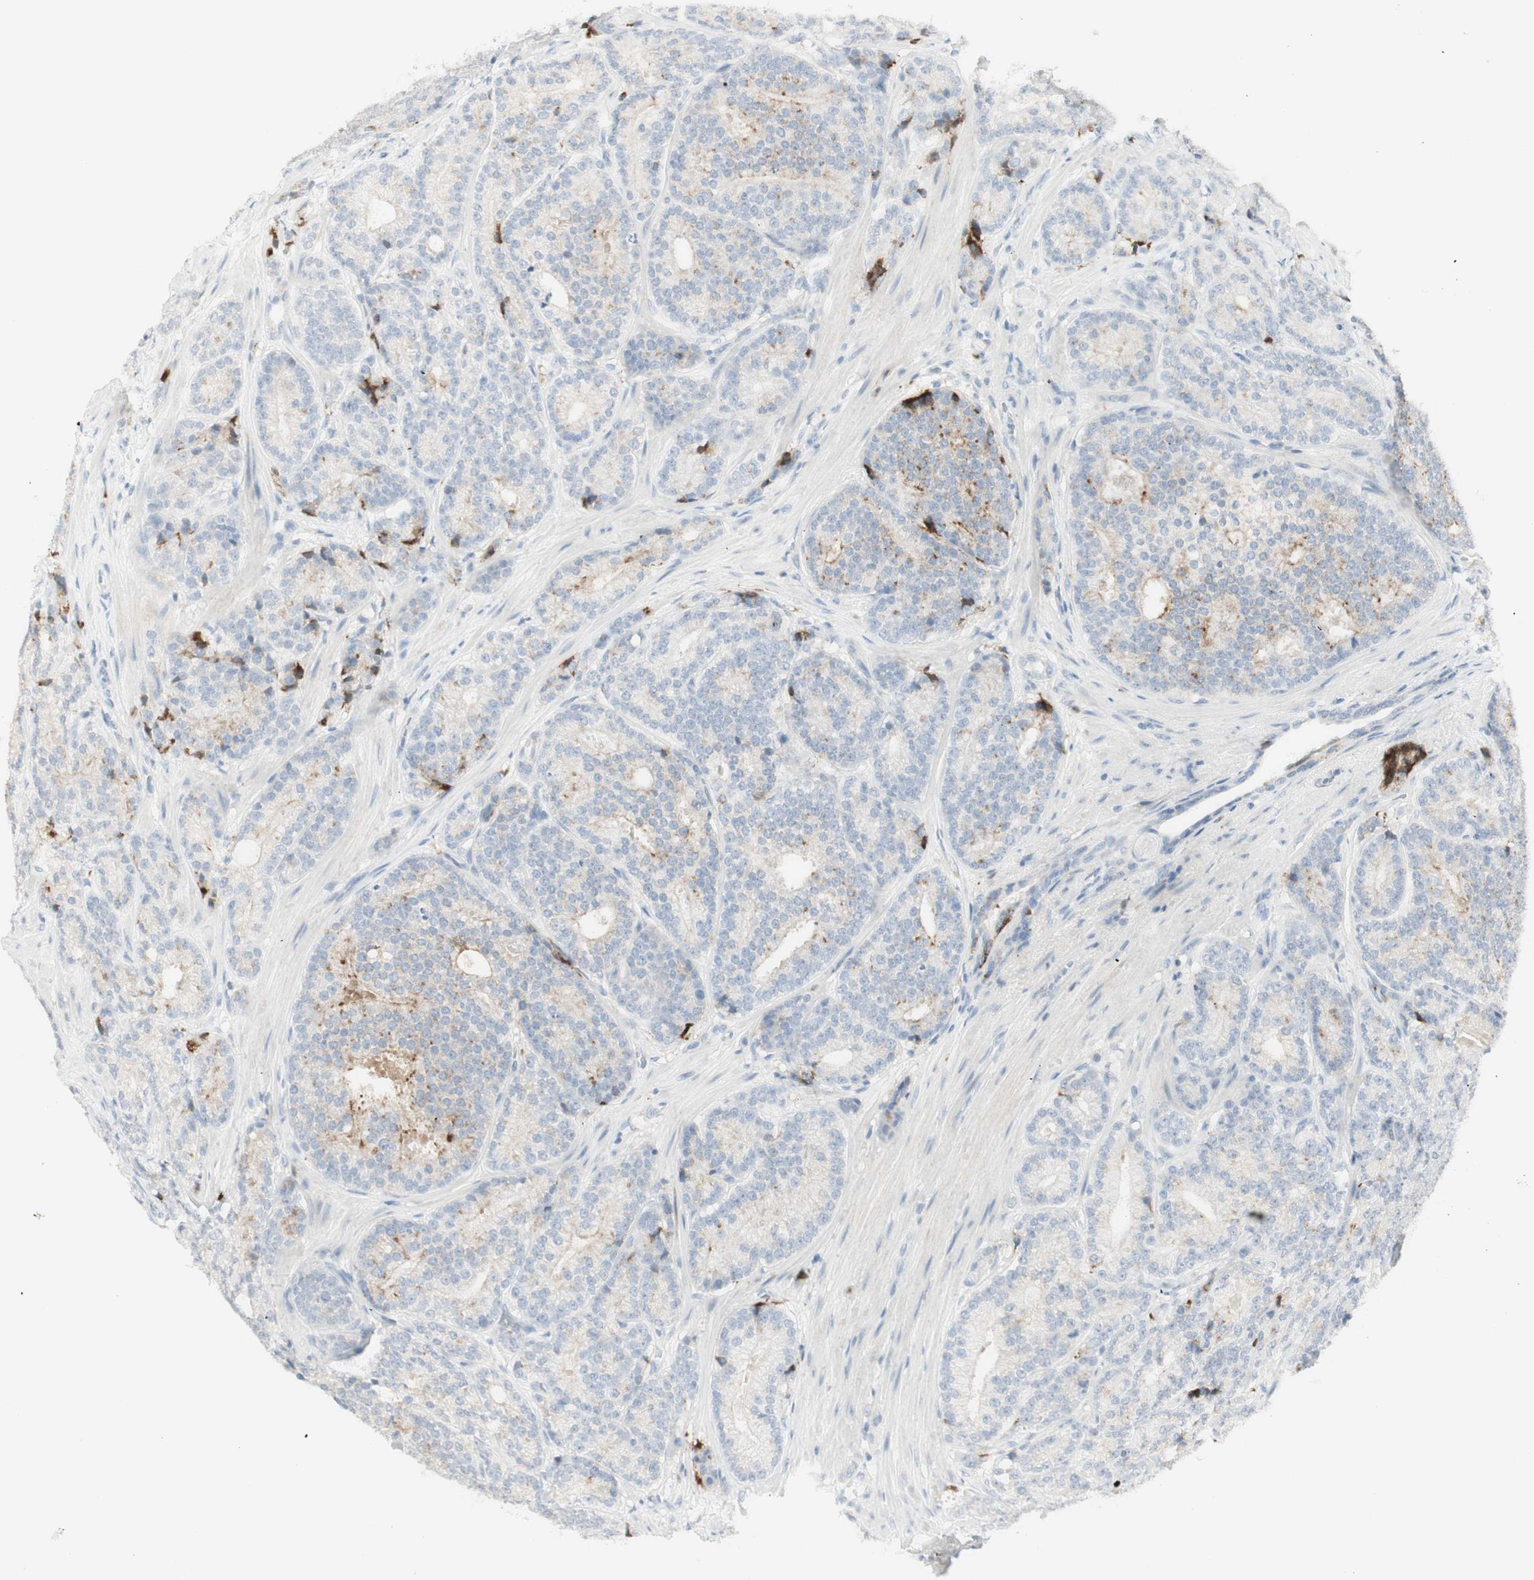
{"staining": {"intensity": "moderate", "quantity": "<25%", "location": "cytoplasmic/membranous"}, "tissue": "prostate cancer", "cell_type": "Tumor cells", "image_type": "cancer", "snomed": [{"axis": "morphology", "description": "Adenocarcinoma, High grade"}, {"axis": "topography", "description": "Prostate"}], "caption": "High-magnification brightfield microscopy of prostate adenocarcinoma (high-grade) stained with DAB (3,3'-diaminobenzidine) (brown) and counterstained with hematoxylin (blue). tumor cells exhibit moderate cytoplasmic/membranous expression is seen in approximately<25% of cells. The protein of interest is shown in brown color, while the nuclei are stained blue.", "gene": "MDK", "patient": {"sex": "male", "age": 61}}